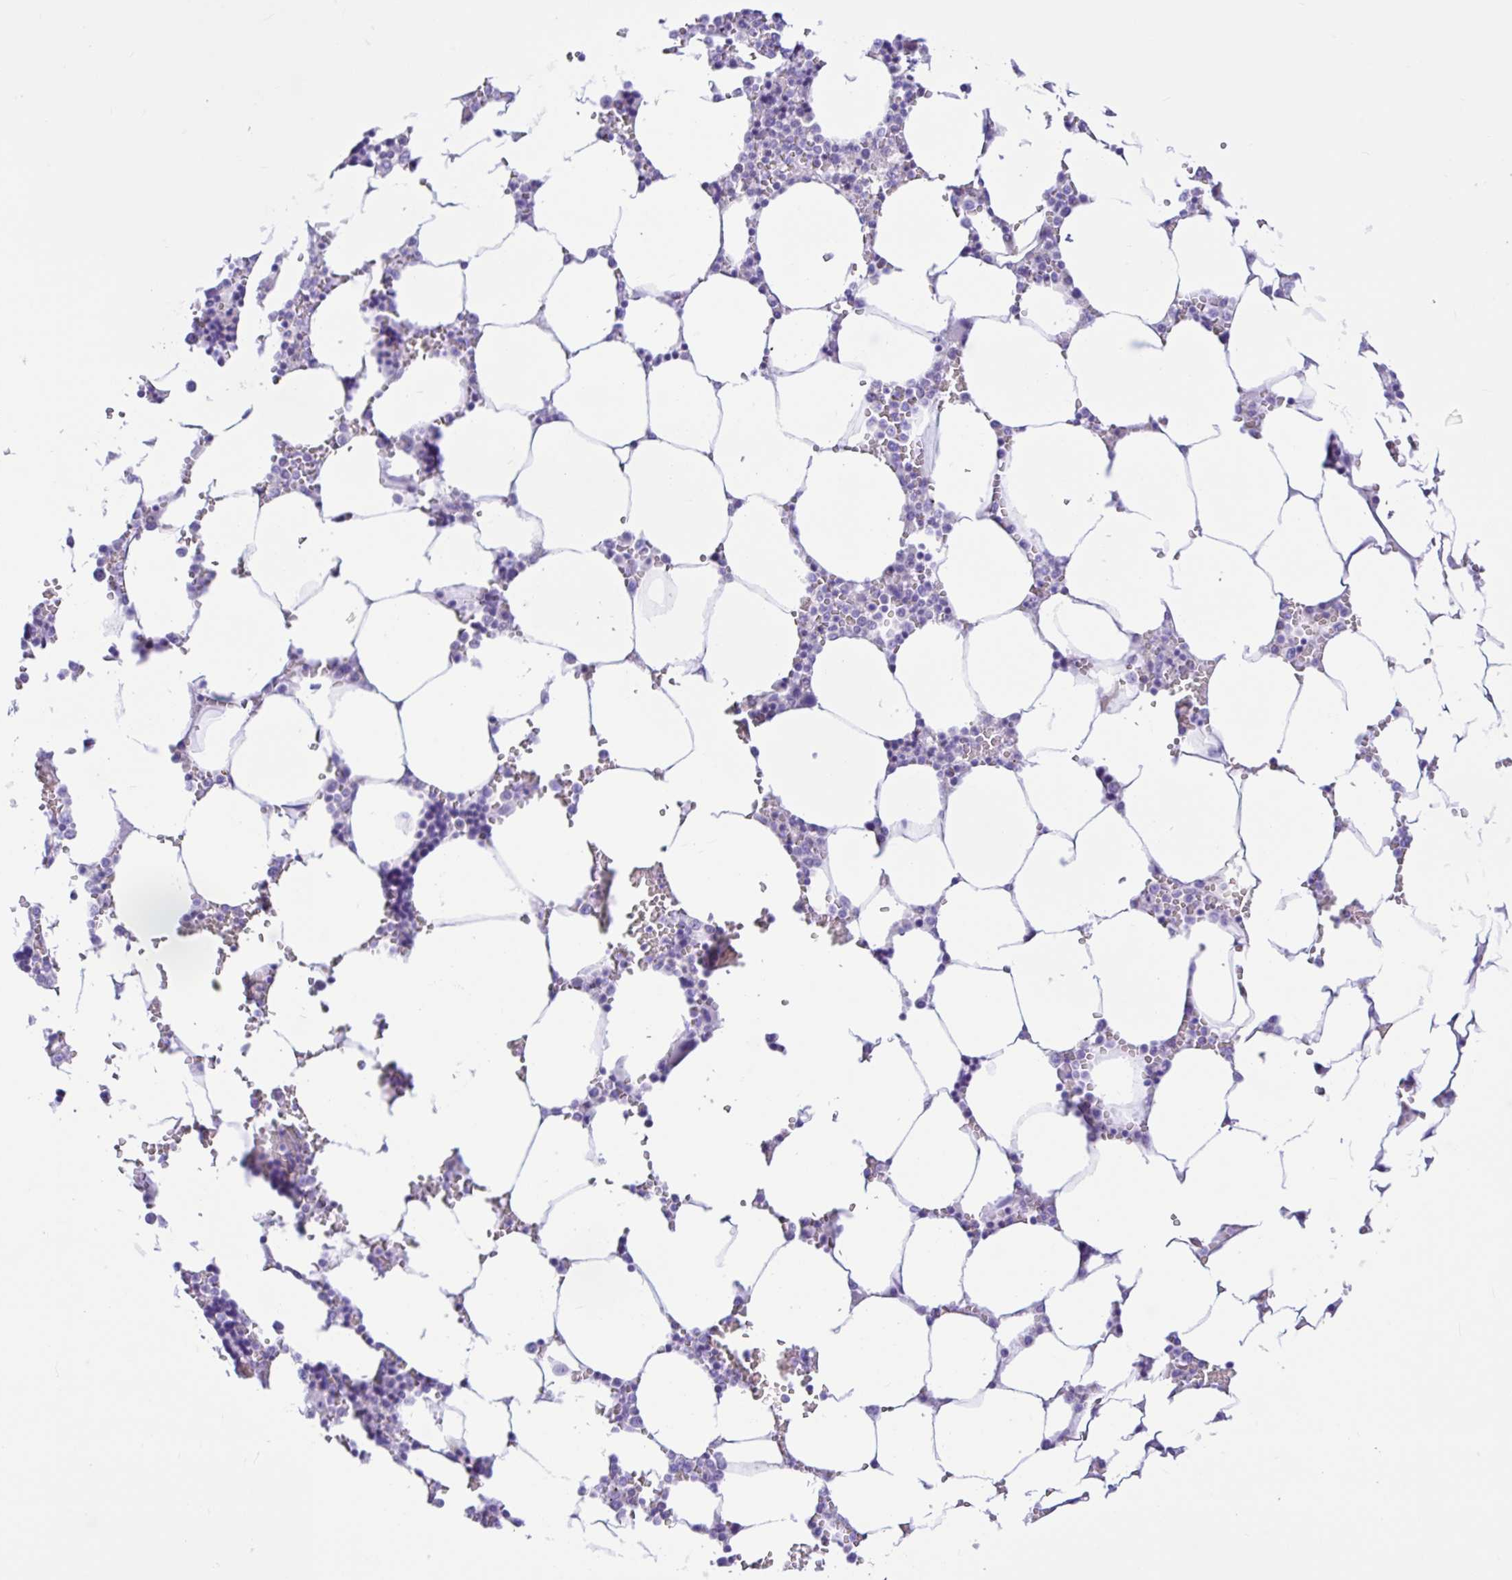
{"staining": {"intensity": "negative", "quantity": "none", "location": "none"}, "tissue": "bone marrow", "cell_type": "Hematopoietic cells", "image_type": "normal", "snomed": [{"axis": "morphology", "description": "Normal tissue, NOS"}, {"axis": "topography", "description": "Bone marrow"}], "caption": "Protein analysis of normal bone marrow shows no significant expression in hematopoietic cells. (Stains: DAB (3,3'-diaminobenzidine) IHC with hematoxylin counter stain, Microscopy: brightfield microscopy at high magnification).", "gene": "NDUFS2", "patient": {"sex": "male", "age": 64}}